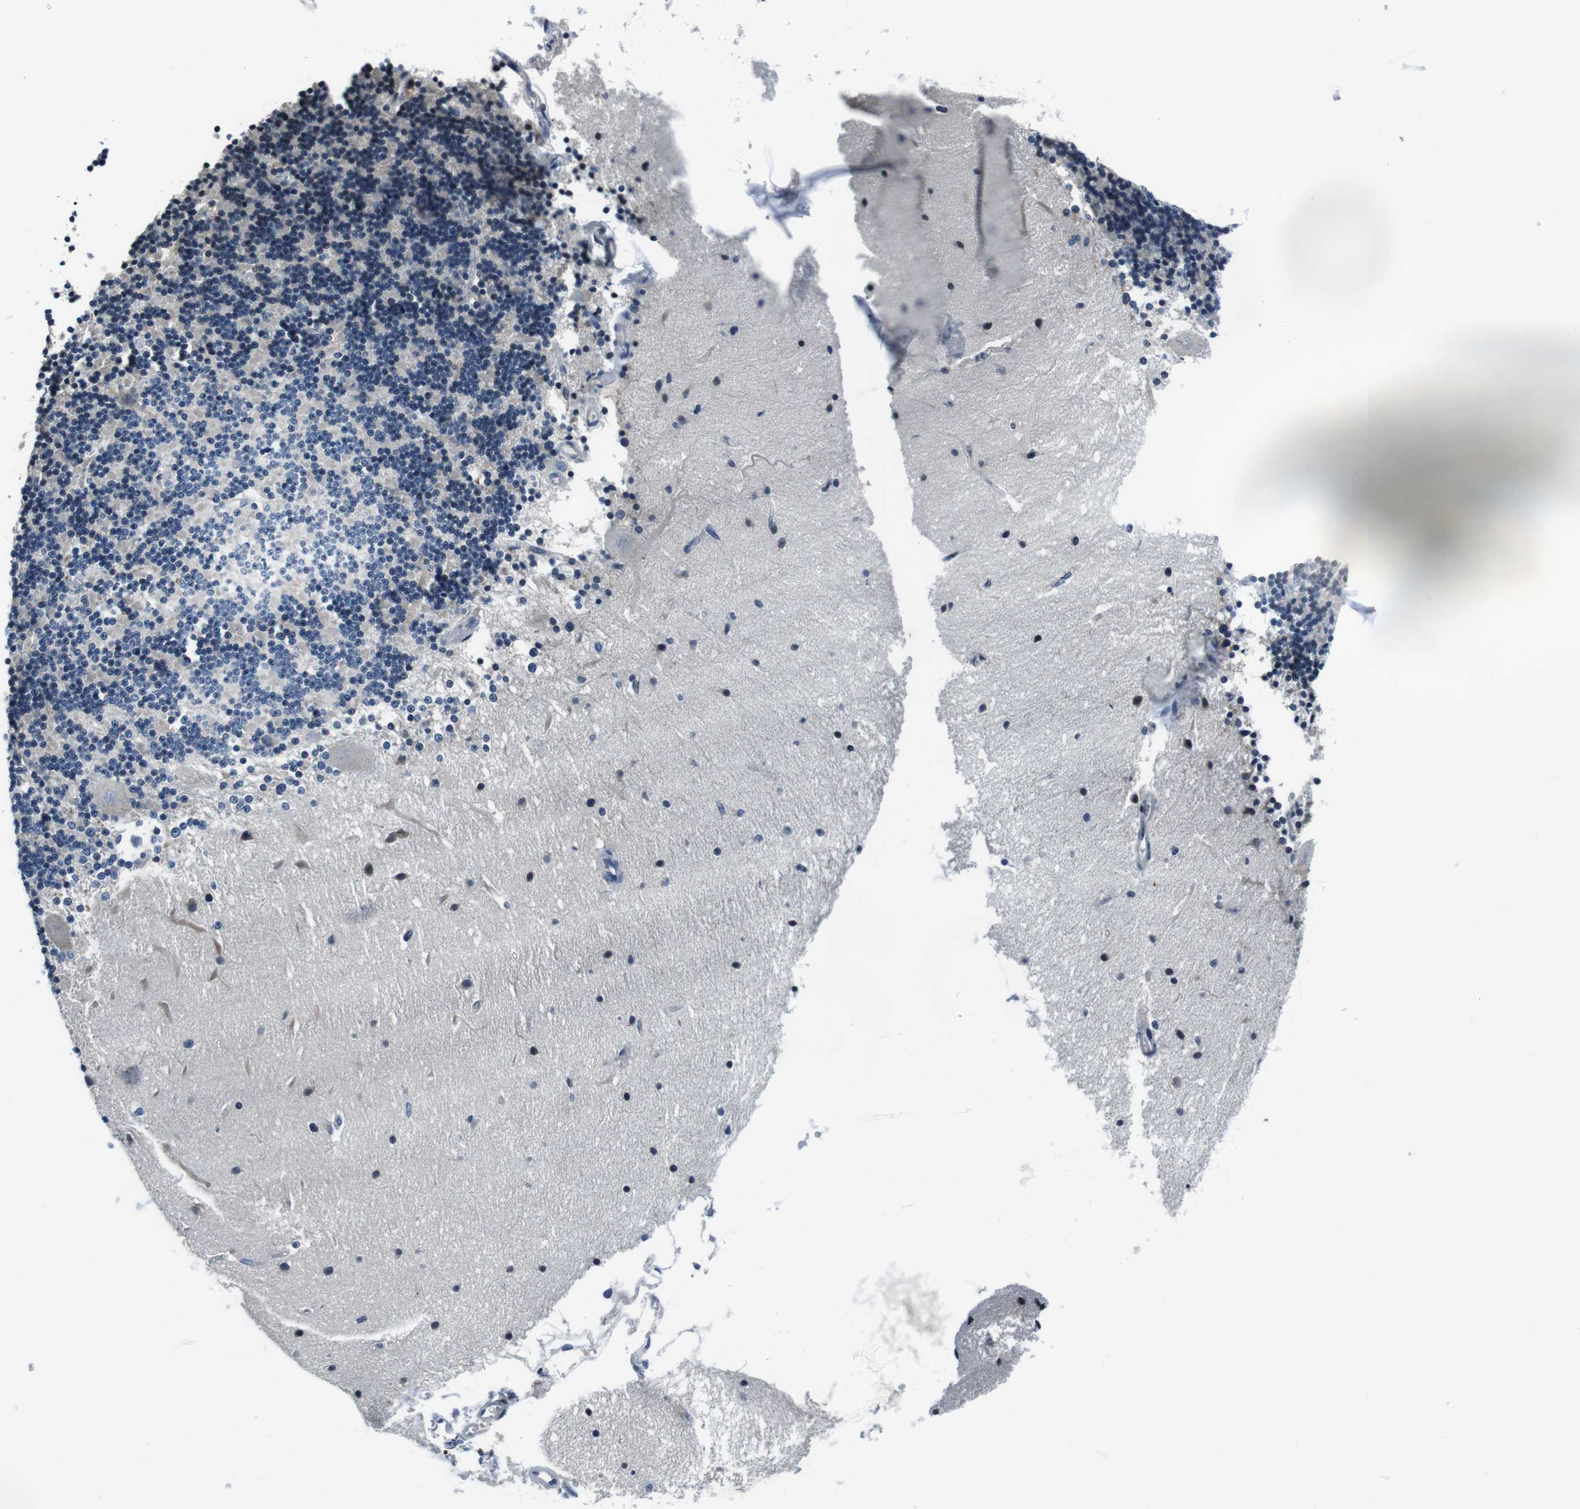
{"staining": {"intensity": "negative", "quantity": "none", "location": "none"}, "tissue": "cerebellum", "cell_type": "Cells in granular layer", "image_type": "normal", "snomed": [{"axis": "morphology", "description": "Normal tissue, NOS"}, {"axis": "topography", "description": "Cerebellum"}], "caption": "Cells in granular layer show no significant protein positivity in unremarkable cerebellum. (Brightfield microscopy of DAB immunohistochemistry at high magnification).", "gene": "KCNJ5", "patient": {"sex": "female", "age": 54}}